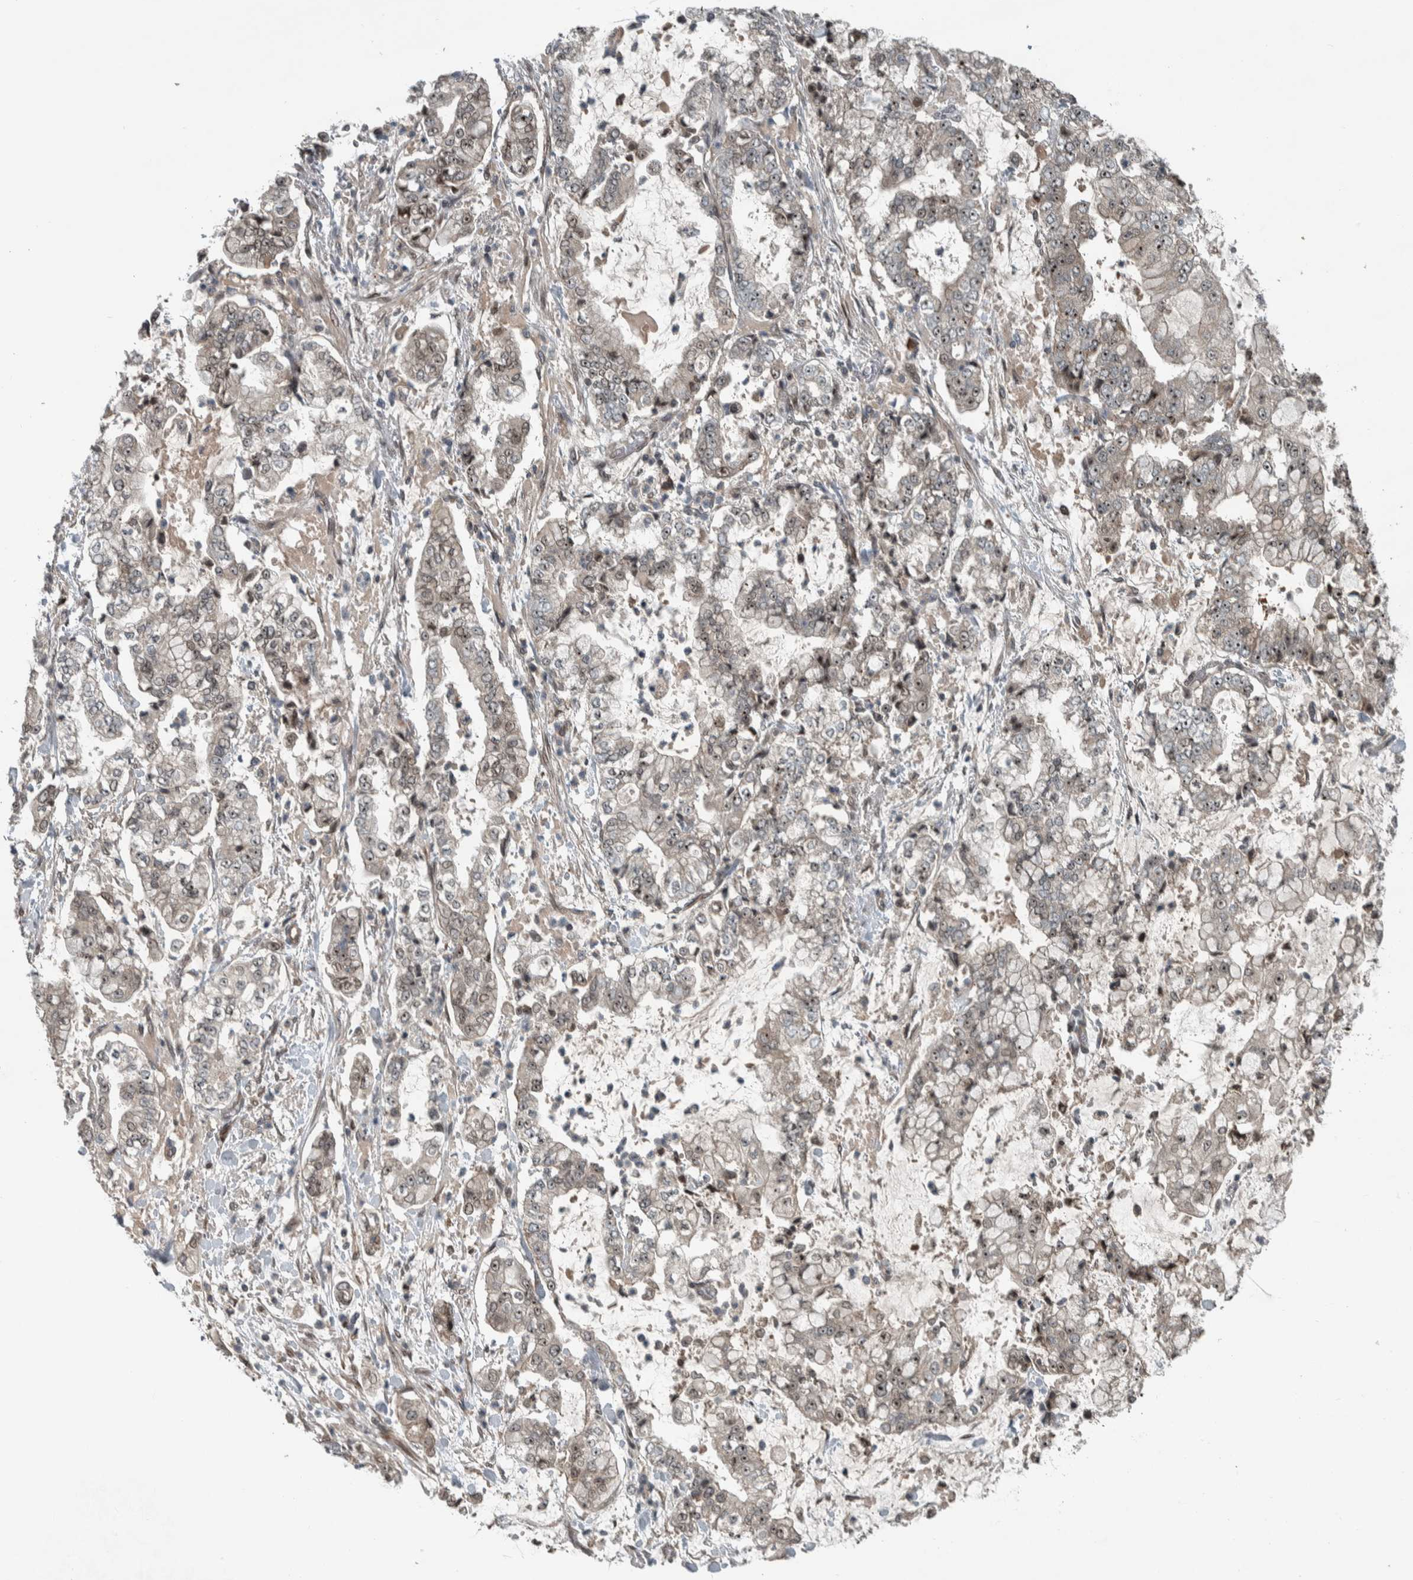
{"staining": {"intensity": "moderate", "quantity": ">75%", "location": "nuclear"}, "tissue": "stomach cancer", "cell_type": "Tumor cells", "image_type": "cancer", "snomed": [{"axis": "morphology", "description": "Adenocarcinoma, NOS"}, {"axis": "topography", "description": "Stomach"}], "caption": "Protein analysis of stomach cancer tissue reveals moderate nuclear positivity in about >75% of tumor cells.", "gene": "XPO5", "patient": {"sex": "male", "age": 76}}